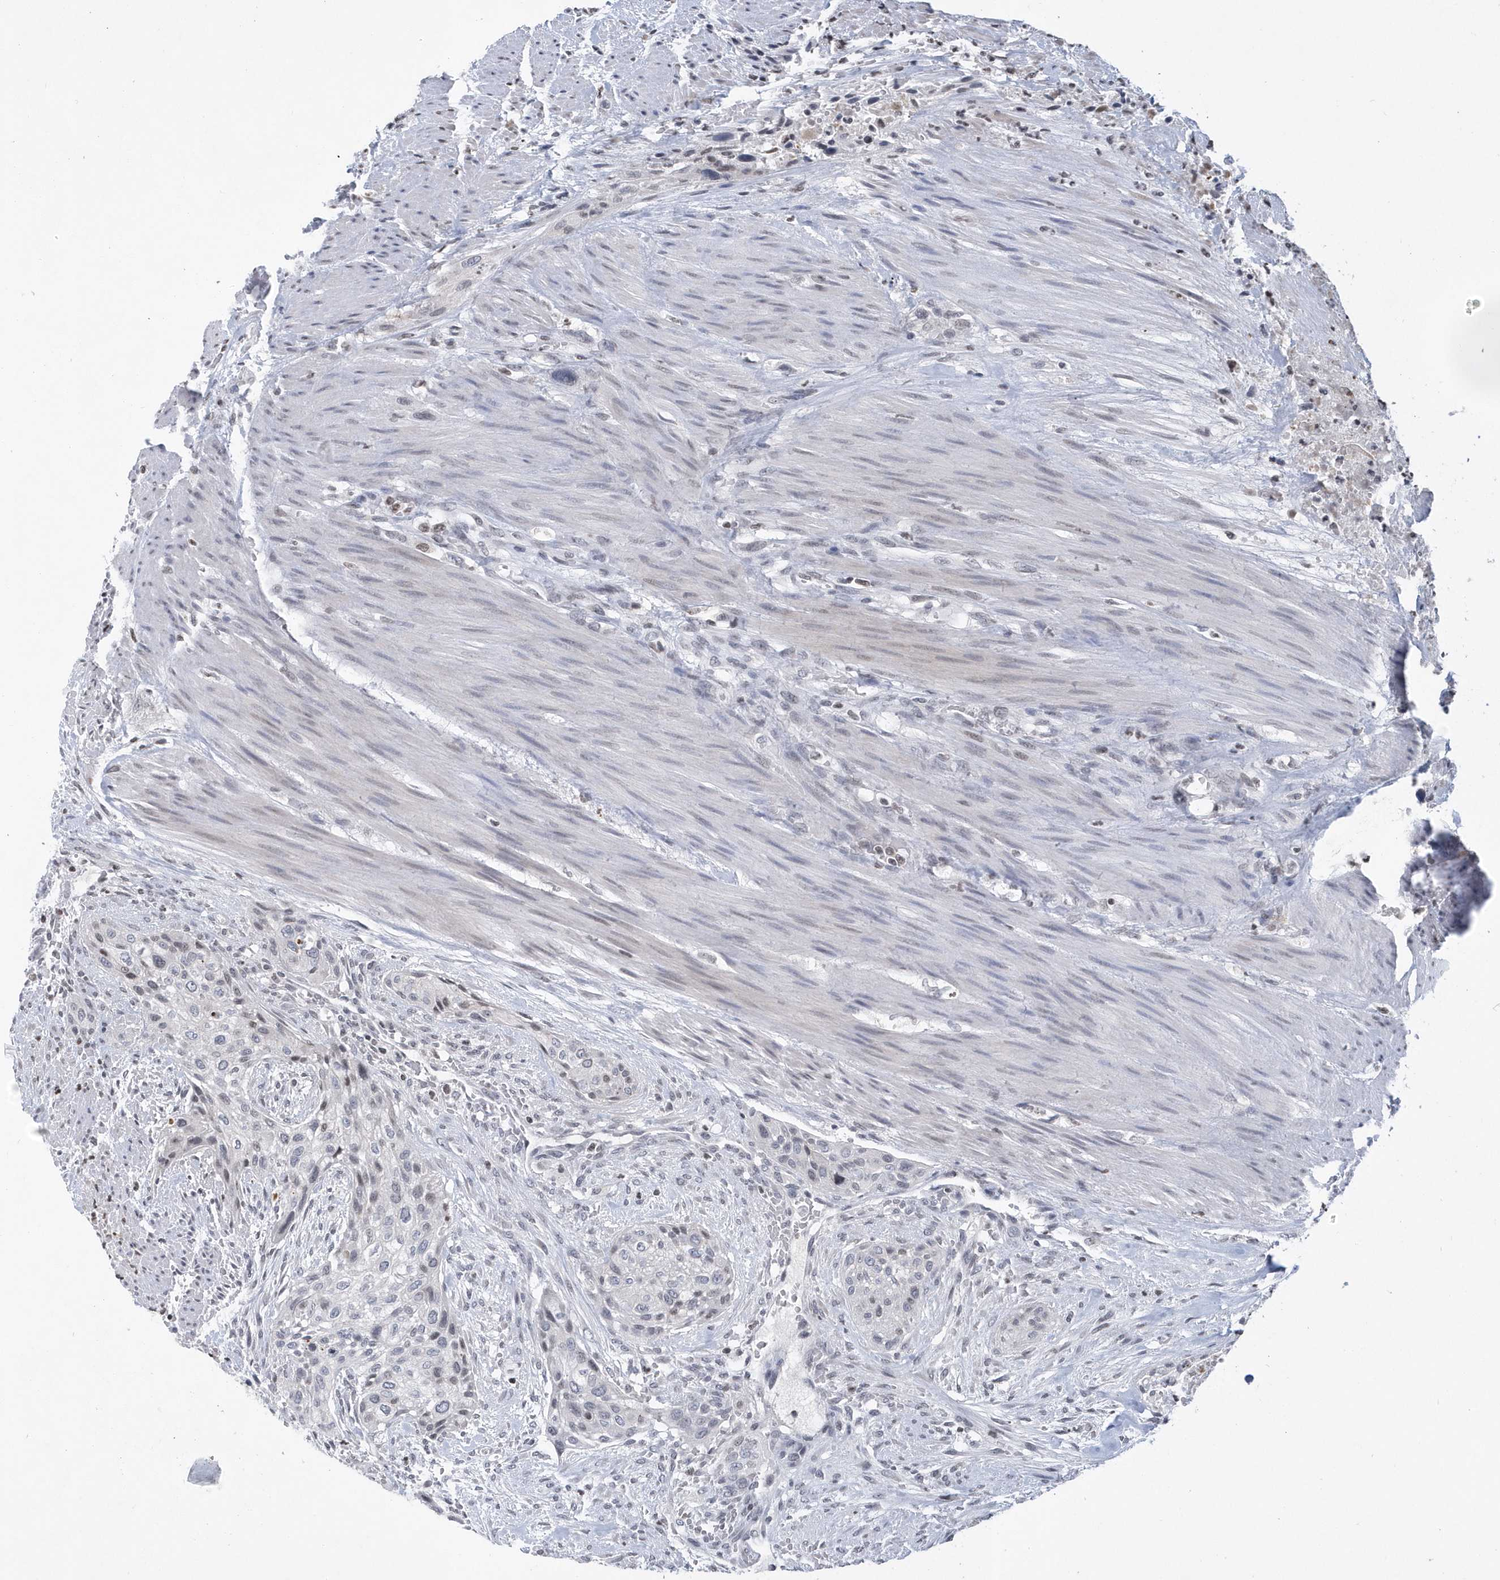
{"staining": {"intensity": "negative", "quantity": "none", "location": "none"}, "tissue": "urothelial cancer", "cell_type": "Tumor cells", "image_type": "cancer", "snomed": [{"axis": "morphology", "description": "Urothelial carcinoma, High grade"}, {"axis": "topography", "description": "Urinary bladder"}], "caption": "Tumor cells are negative for protein expression in human urothelial cancer. The staining is performed using DAB brown chromogen with nuclei counter-stained in using hematoxylin.", "gene": "VWA5B2", "patient": {"sex": "male", "age": 35}}